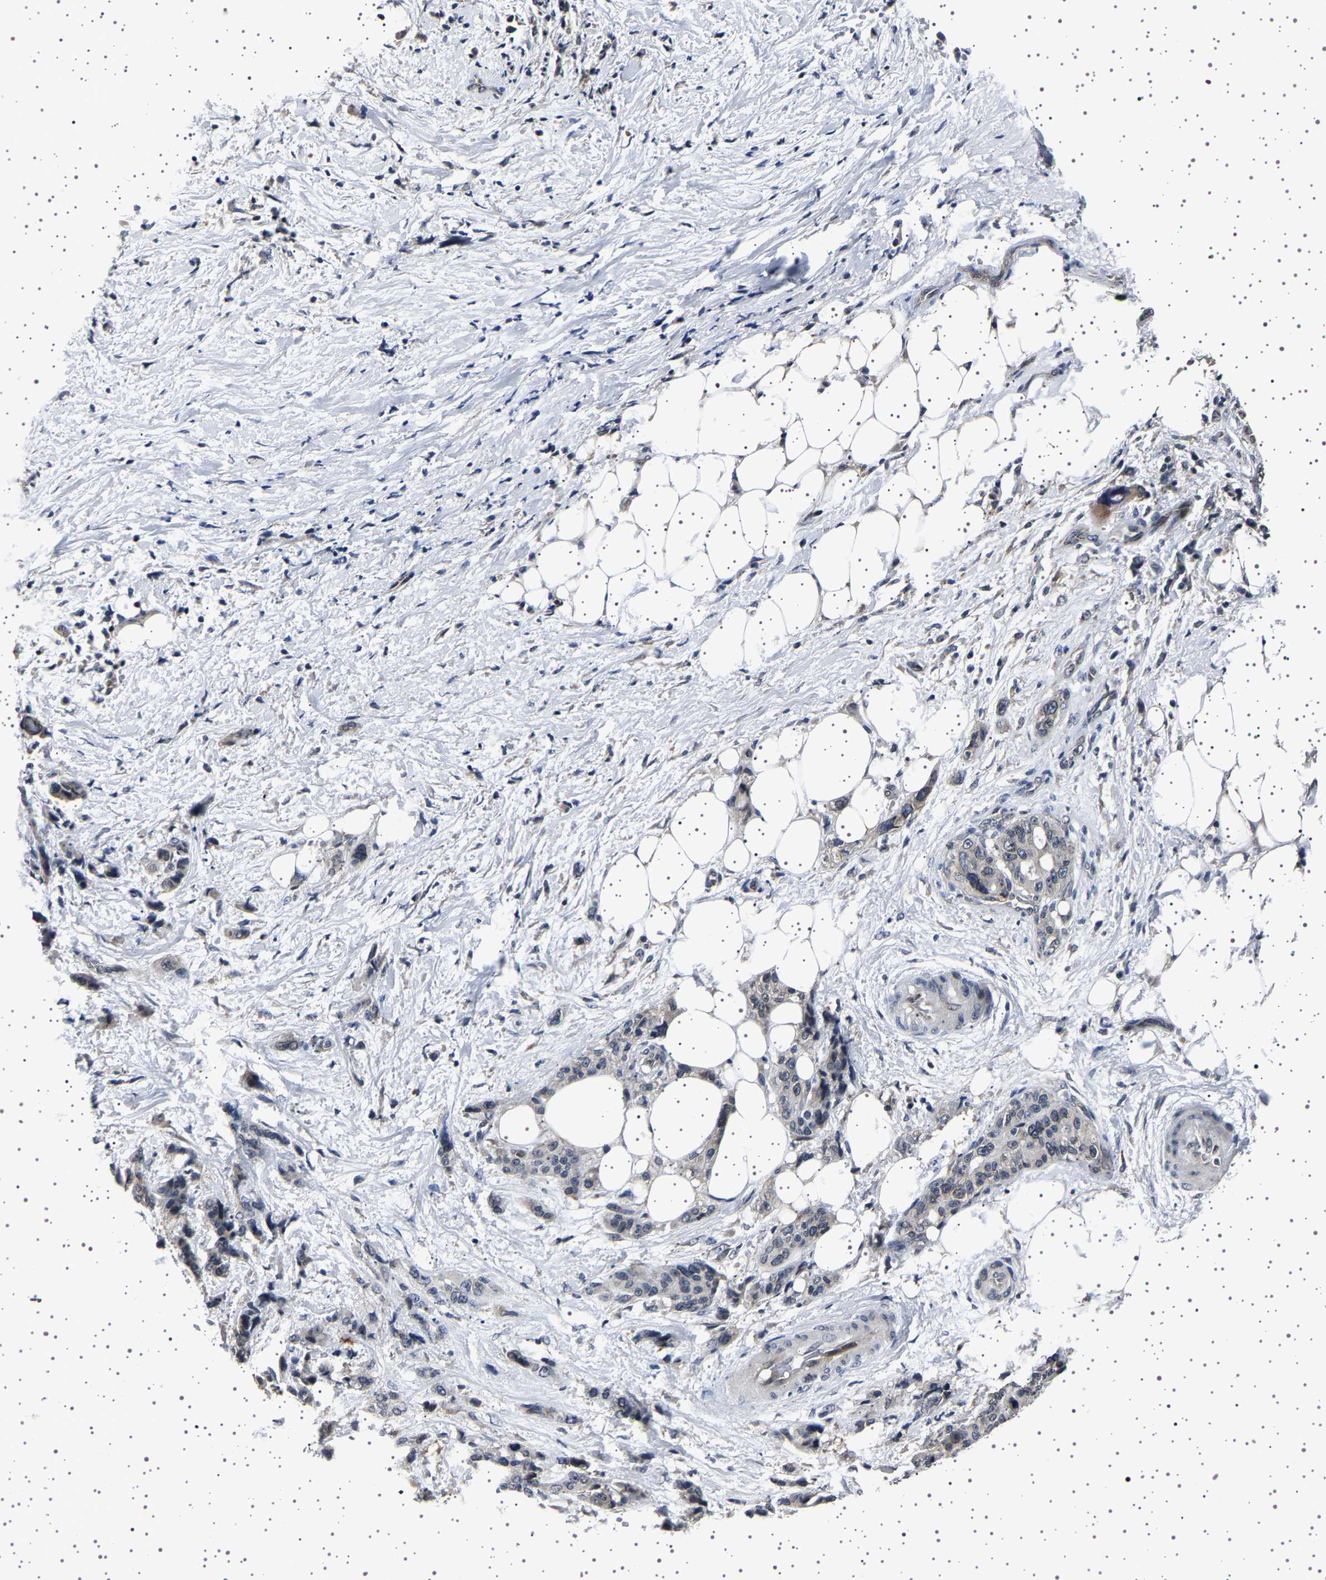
{"staining": {"intensity": "weak", "quantity": "<25%", "location": "cytoplasmic/membranous,nuclear"}, "tissue": "pancreatic cancer", "cell_type": "Tumor cells", "image_type": "cancer", "snomed": [{"axis": "morphology", "description": "Adenocarcinoma, NOS"}, {"axis": "topography", "description": "Pancreas"}], "caption": "DAB immunohistochemical staining of human pancreatic adenocarcinoma reveals no significant positivity in tumor cells. Brightfield microscopy of IHC stained with DAB (3,3'-diaminobenzidine) (brown) and hematoxylin (blue), captured at high magnification.", "gene": "IL10RB", "patient": {"sex": "male", "age": 46}}